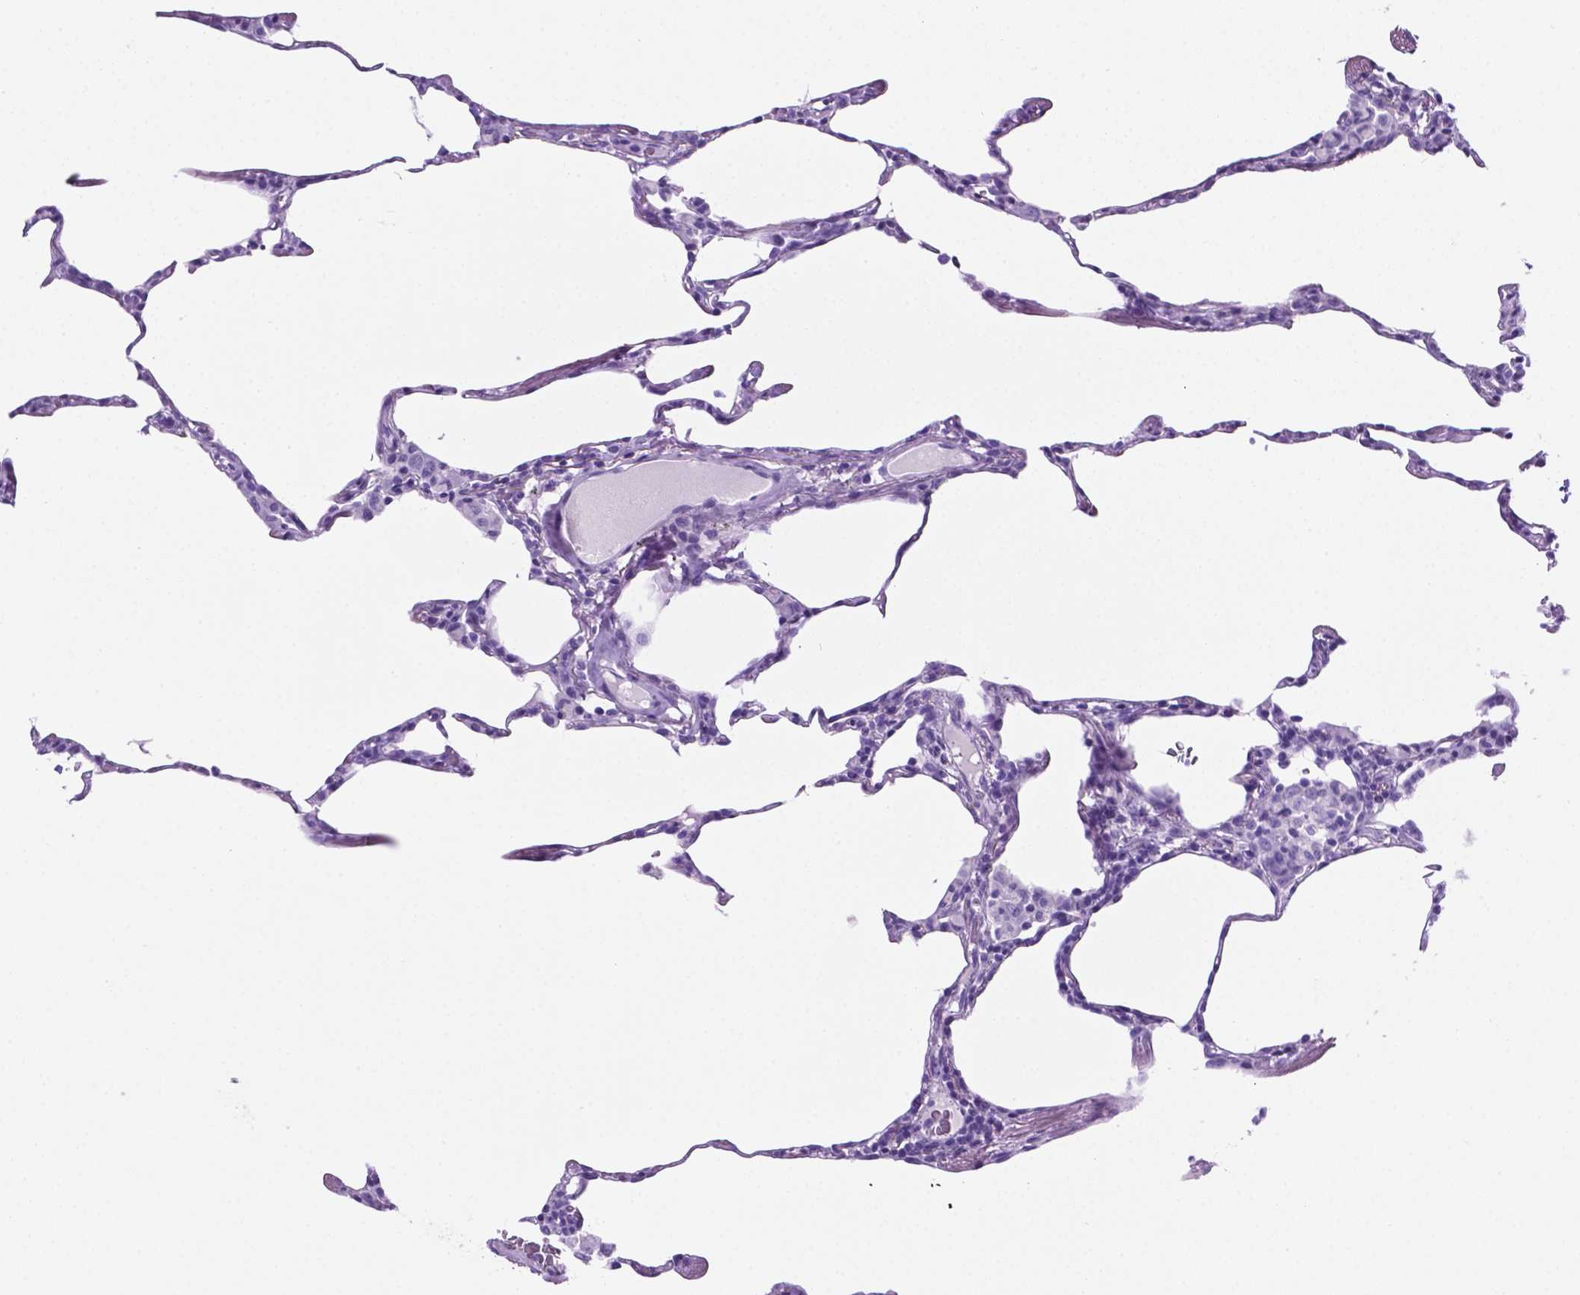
{"staining": {"intensity": "negative", "quantity": "none", "location": "none"}, "tissue": "lung", "cell_type": "Alveolar cells", "image_type": "normal", "snomed": [{"axis": "morphology", "description": "Normal tissue, NOS"}, {"axis": "topography", "description": "Lung"}], "caption": "Lung was stained to show a protein in brown. There is no significant staining in alveolar cells. The staining was performed using DAB to visualize the protein expression in brown, while the nuclei were stained in blue with hematoxylin (Magnification: 20x).", "gene": "C17orf107", "patient": {"sex": "female", "age": 57}}